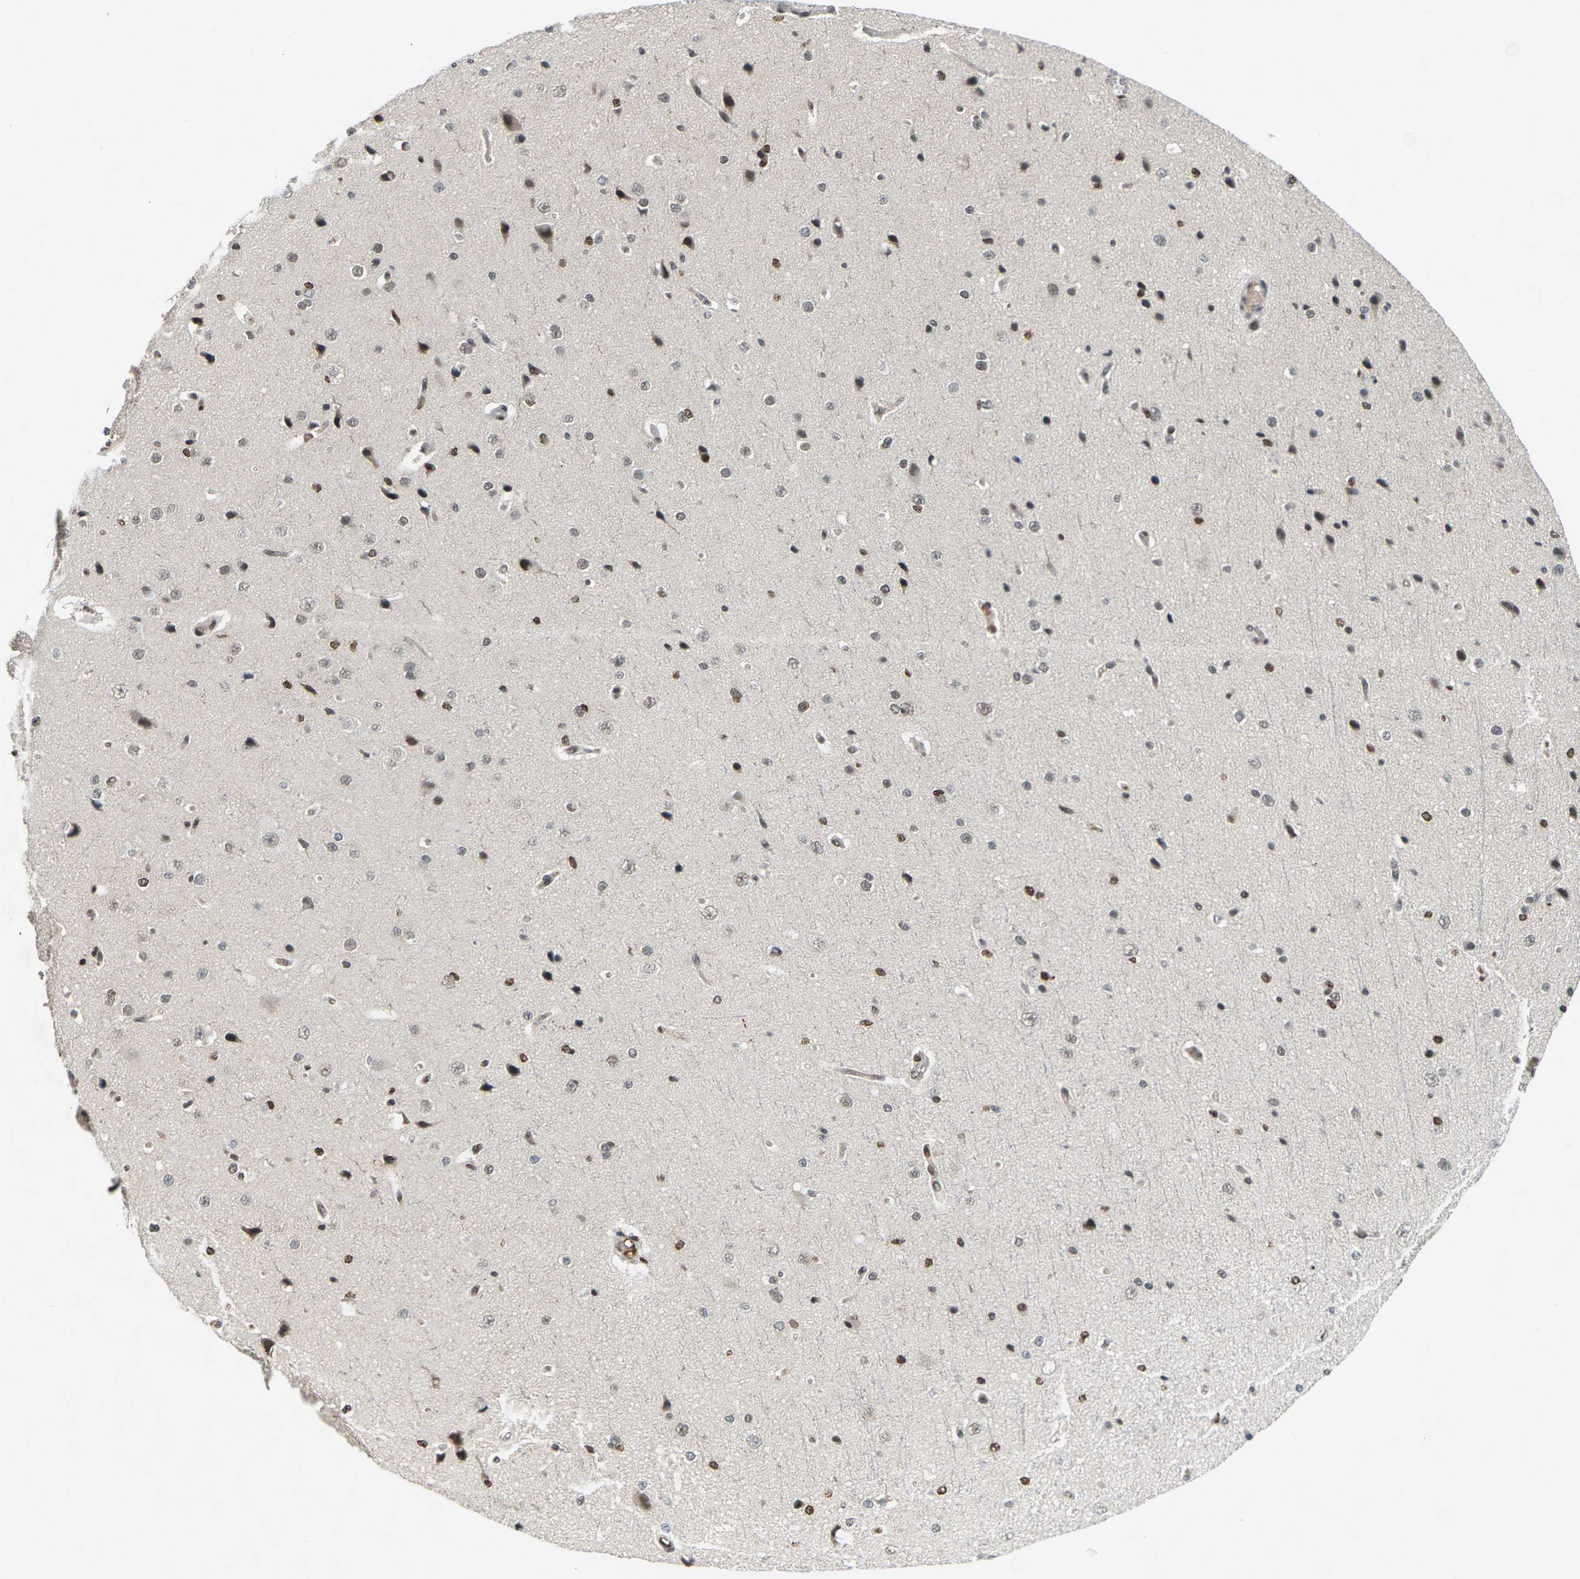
{"staining": {"intensity": "moderate", "quantity": "25%-75%", "location": "nuclear"}, "tissue": "cerebral cortex", "cell_type": "Endothelial cells", "image_type": "normal", "snomed": [{"axis": "morphology", "description": "Normal tissue, NOS"}, {"axis": "morphology", "description": "Developmental malformation"}, {"axis": "topography", "description": "Cerebral cortex"}], "caption": "Endothelial cells exhibit medium levels of moderate nuclear positivity in about 25%-75% of cells in benign human cerebral cortex.", "gene": "NELFA", "patient": {"sex": "female", "age": 30}}